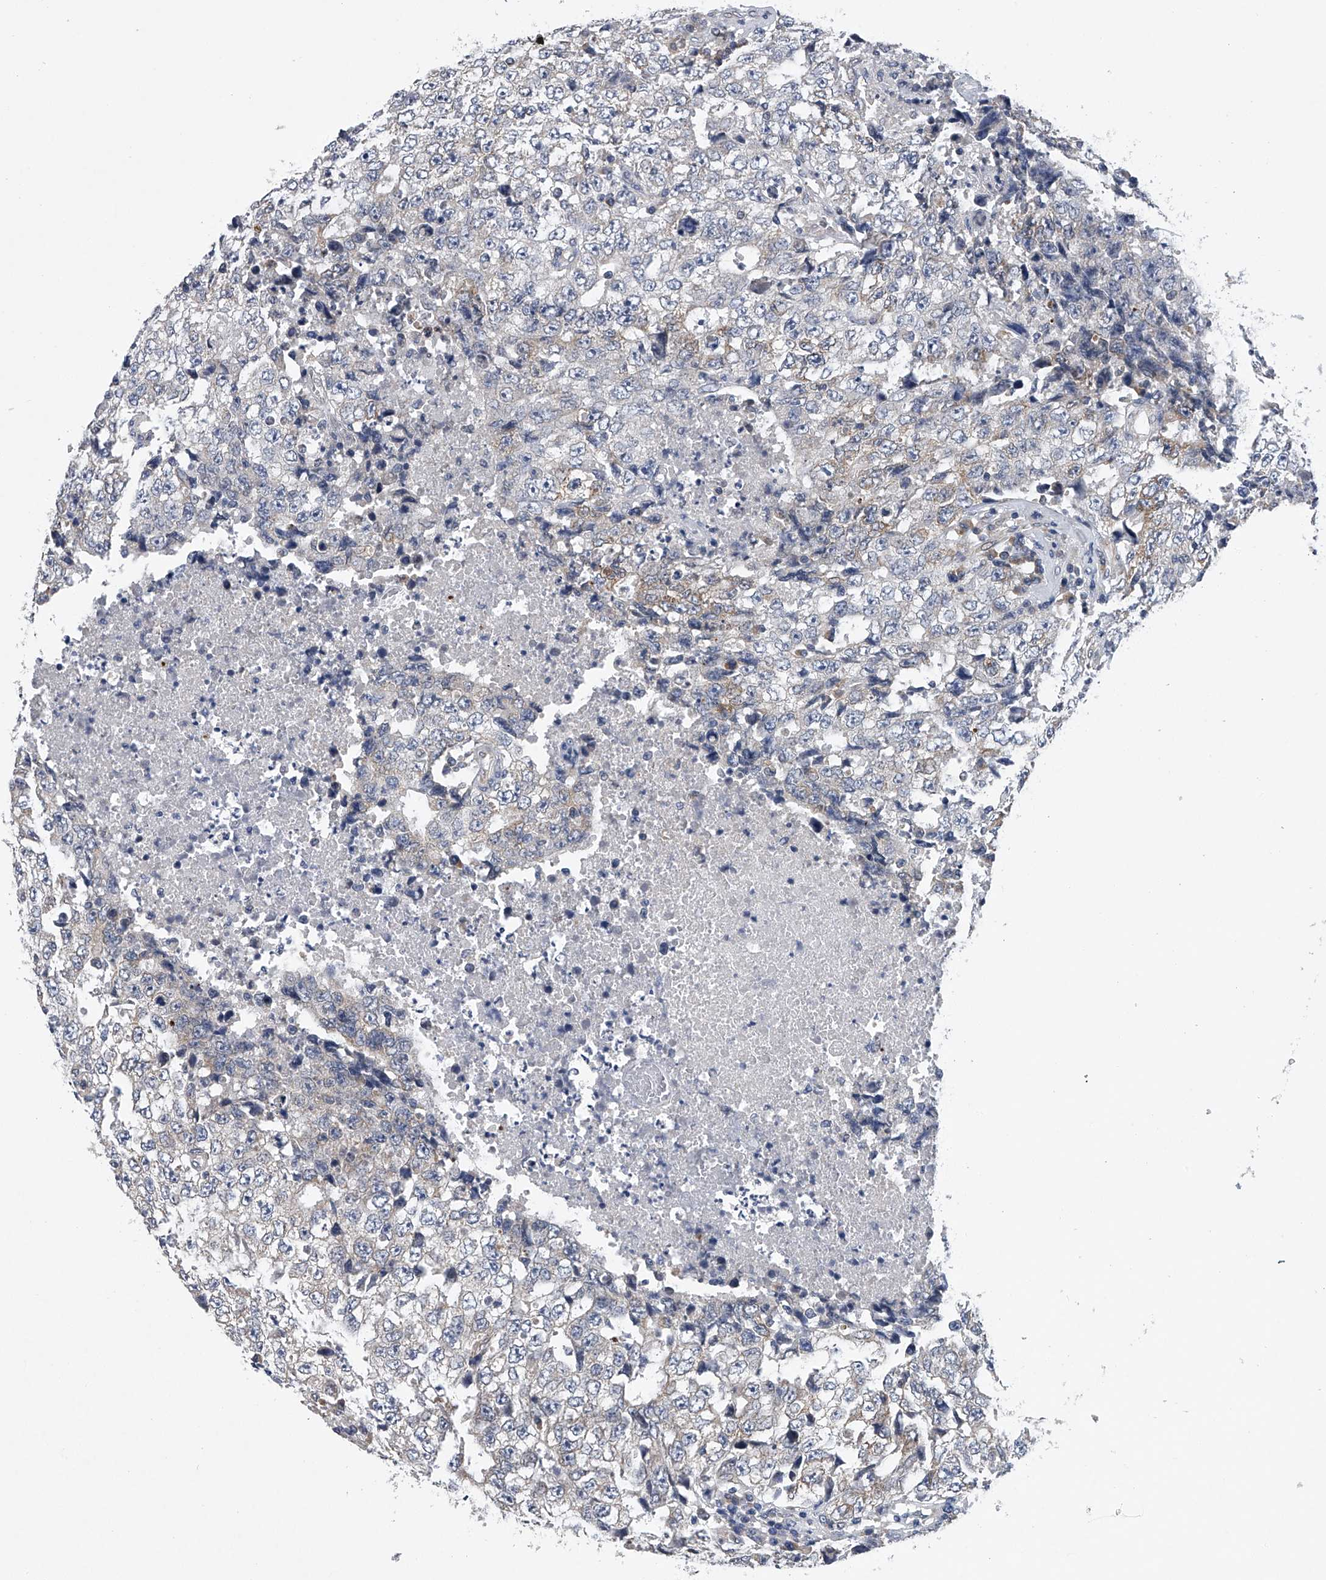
{"staining": {"intensity": "weak", "quantity": "<25%", "location": "cytoplasmic/membranous"}, "tissue": "testis cancer", "cell_type": "Tumor cells", "image_type": "cancer", "snomed": [{"axis": "morphology", "description": "Necrosis, NOS"}, {"axis": "morphology", "description": "Carcinoma, Embryonal, NOS"}, {"axis": "topography", "description": "Testis"}], "caption": "This micrograph is of embryonal carcinoma (testis) stained with immunohistochemistry to label a protein in brown with the nuclei are counter-stained blue. There is no staining in tumor cells. (Immunohistochemistry, brightfield microscopy, high magnification).", "gene": "RNF5", "patient": {"sex": "male", "age": 19}}